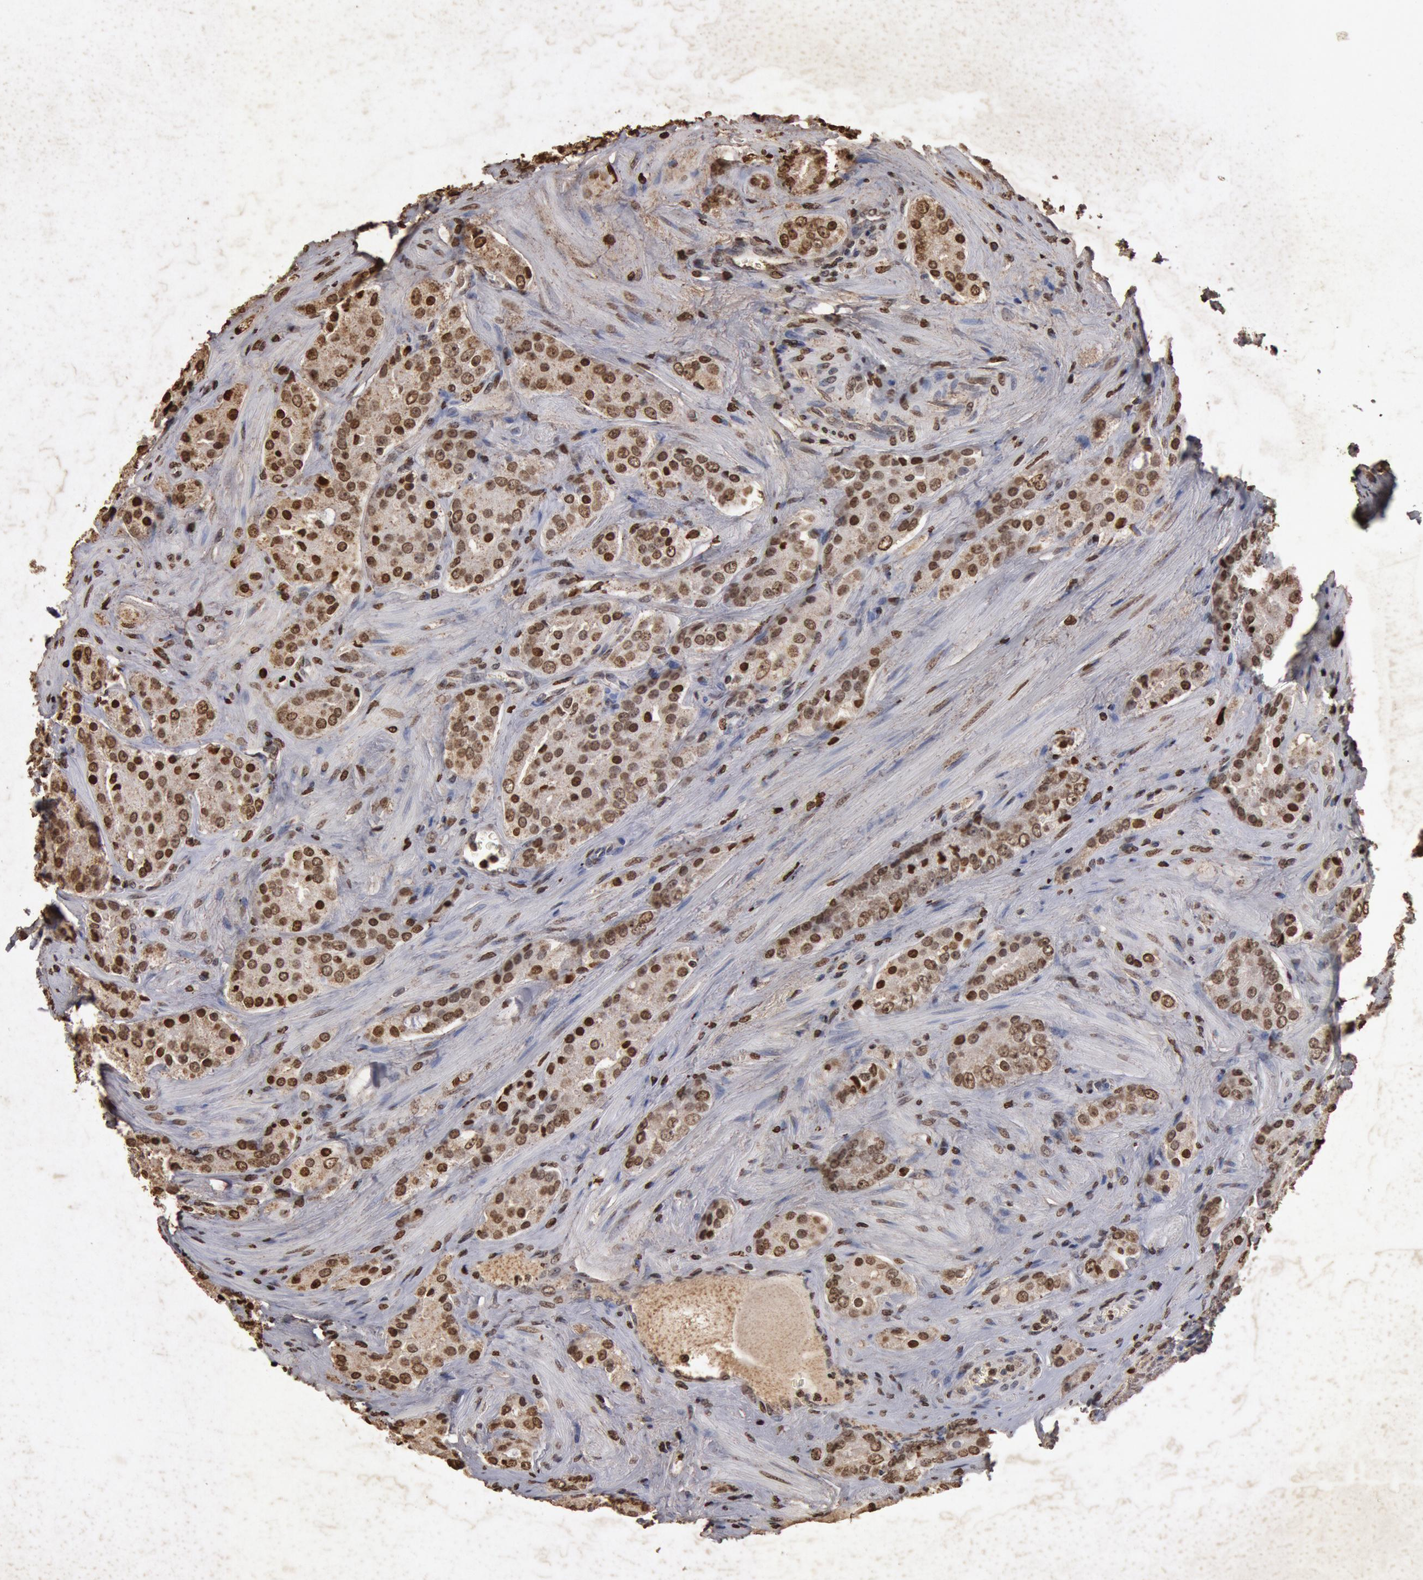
{"staining": {"intensity": "strong", "quantity": ">75%", "location": "nuclear"}, "tissue": "prostate cancer", "cell_type": "Tumor cells", "image_type": "cancer", "snomed": [{"axis": "morphology", "description": "Adenocarcinoma, Medium grade"}, {"axis": "topography", "description": "Prostate"}], "caption": "A brown stain highlights strong nuclear expression of a protein in prostate cancer (medium-grade adenocarcinoma) tumor cells. The staining was performed using DAB (3,3'-diaminobenzidine) to visualize the protein expression in brown, while the nuclei were stained in blue with hematoxylin (Magnification: 20x).", "gene": "FOXA2", "patient": {"sex": "male", "age": 60}}